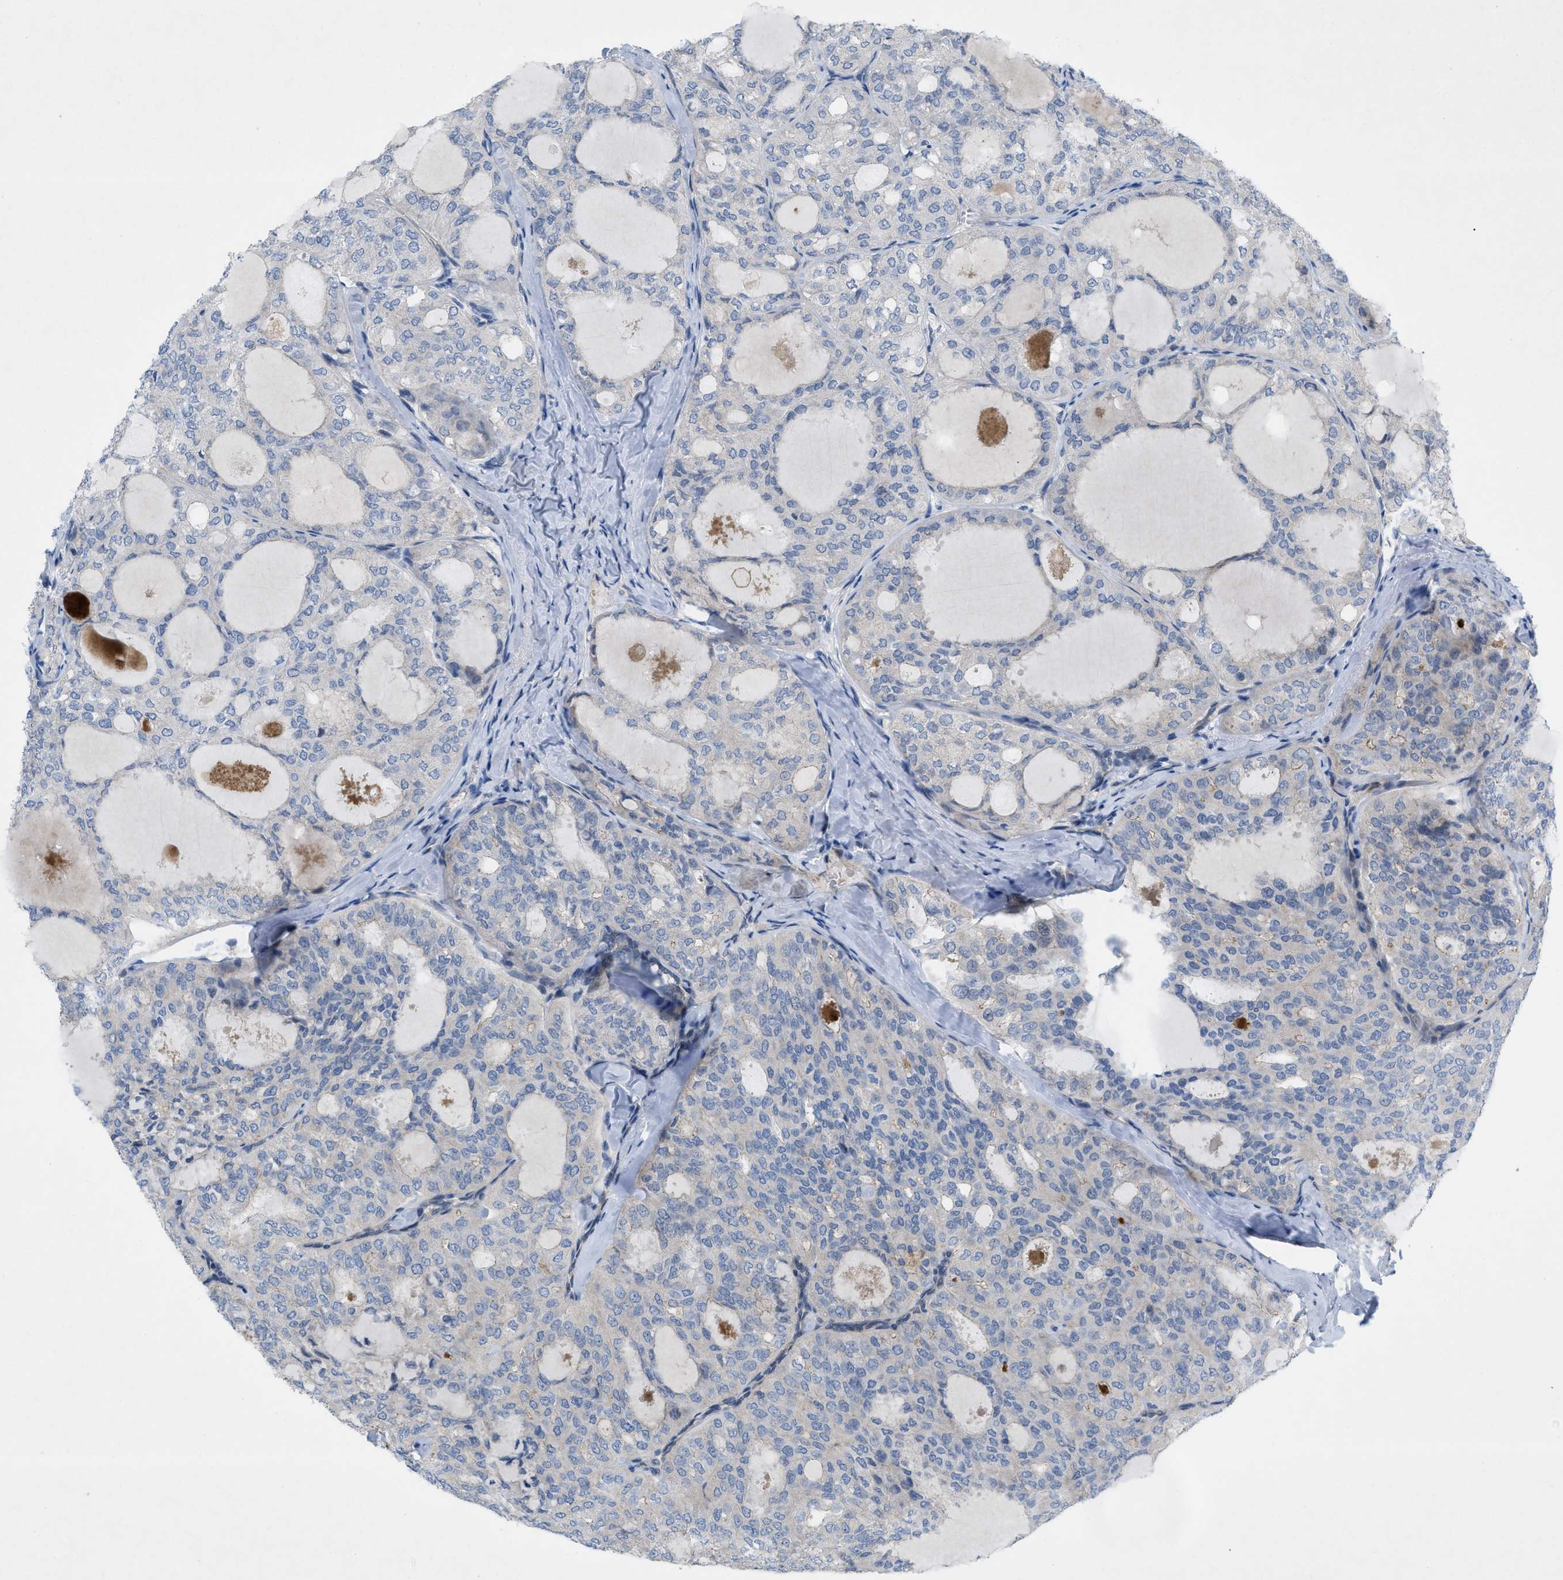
{"staining": {"intensity": "negative", "quantity": "none", "location": "none"}, "tissue": "thyroid cancer", "cell_type": "Tumor cells", "image_type": "cancer", "snomed": [{"axis": "morphology", "description": "Follicular adenoma carcinoma, NOS"}, {"axis": "topography", "description": "Thyroid gland"}], "caption": "Histopathology image shows no significant protein staining in tumor cells of thyroid cancer (follicular adenoma carcinoma).", "gene": "NDEL1", "patient": {"sex": "male", "age": 75}}